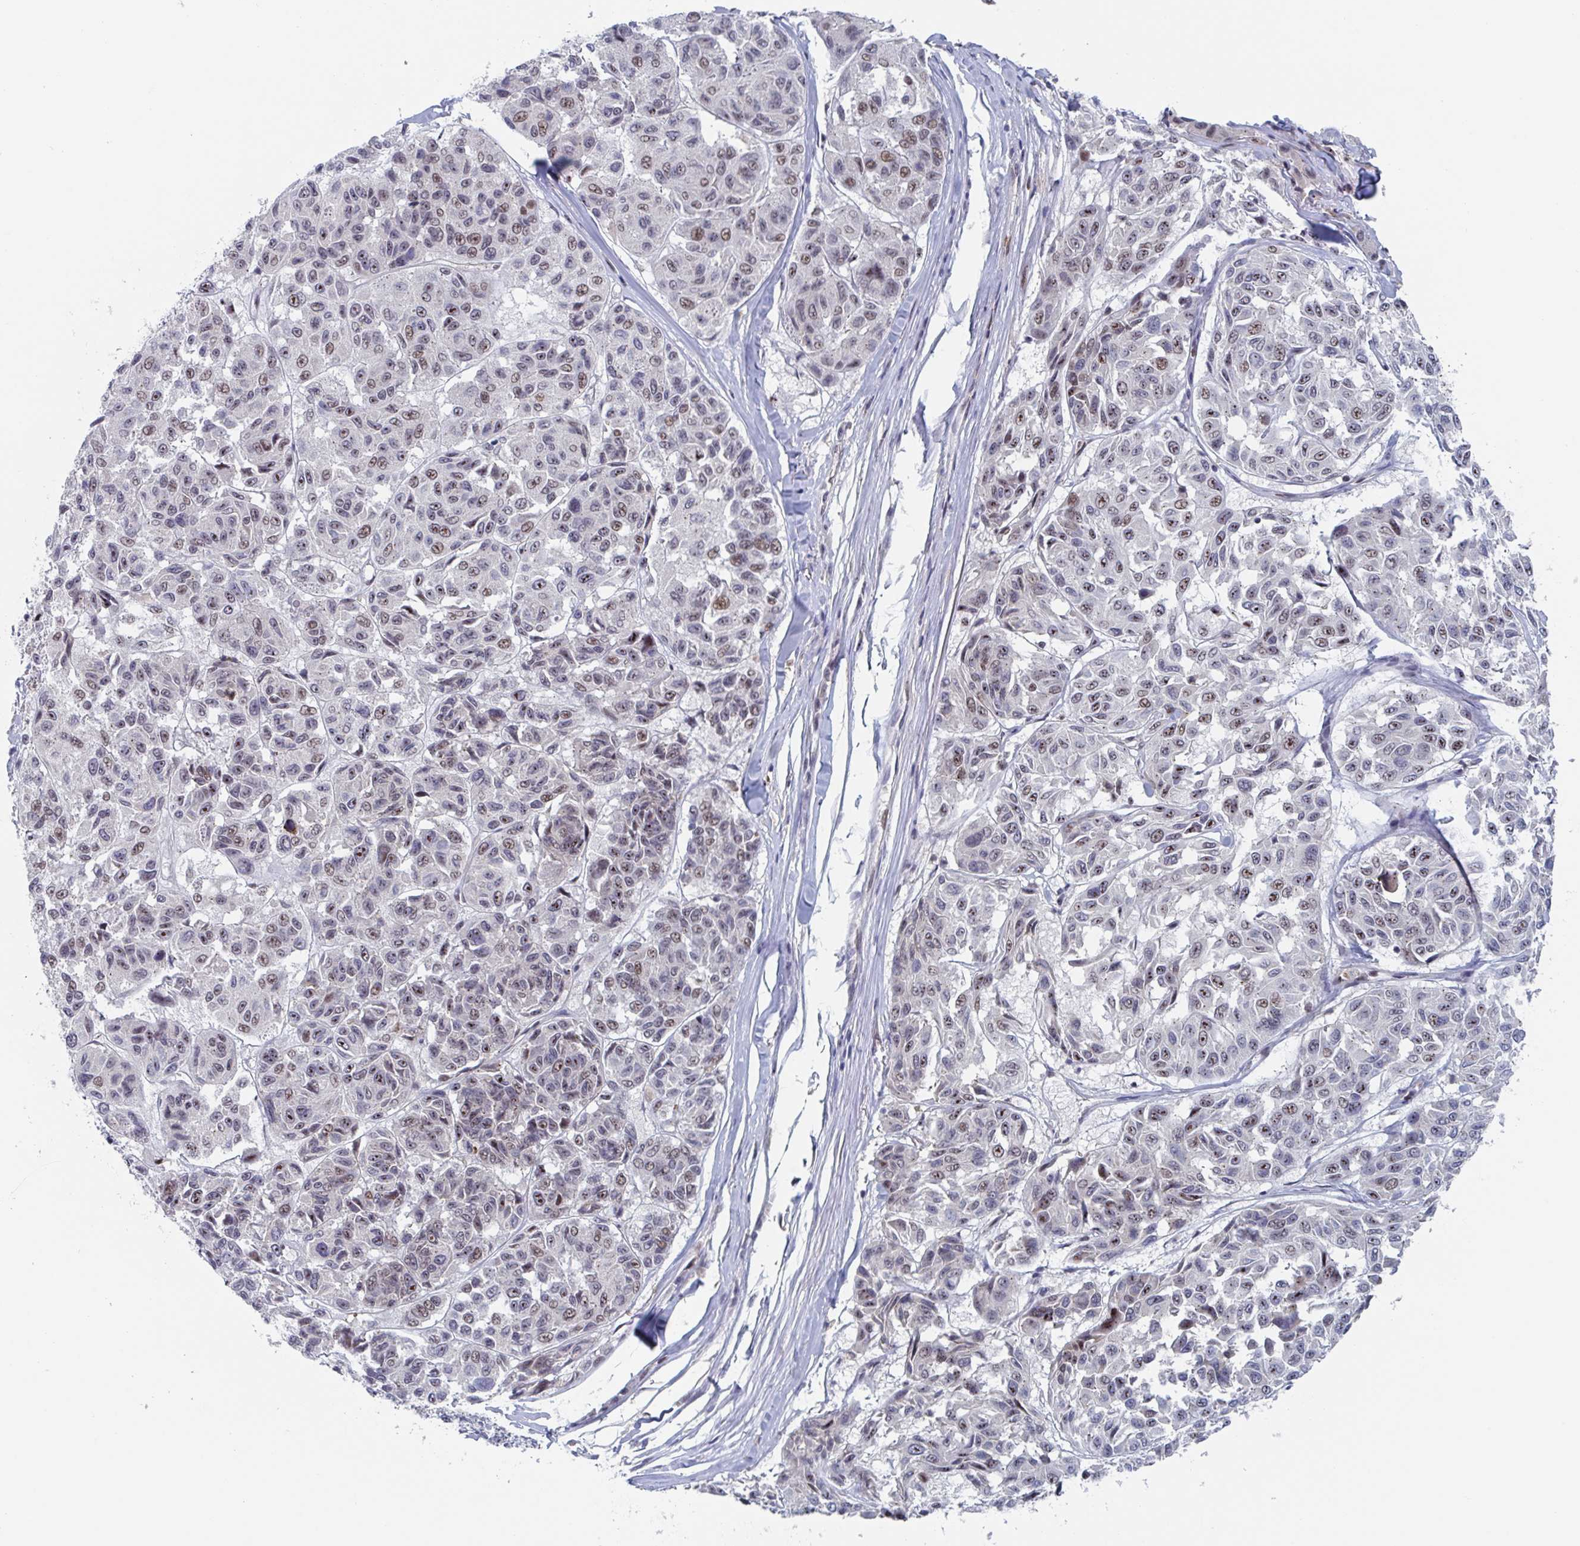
{"staining": {"intensity": "moderate", "quantity": "25%-75%", "location": "nuclear"}, "tissue": "melanoma", "cell_type": "Tumor cells", "image_type": "cancer", "snomed": [{"axis": "morphology", "description": "Malignant melanoma, NOS"}, {"axis": "topography", "description": "Skin"}], "caption": "About 25%-75% of tumor cells in human malignant melanoma exhibit moderate nuclear protein positivity as visualized by brown immunohistochemical staining.", "gene": "RNF212", "patient": {"sex": "female", "age": 66}}